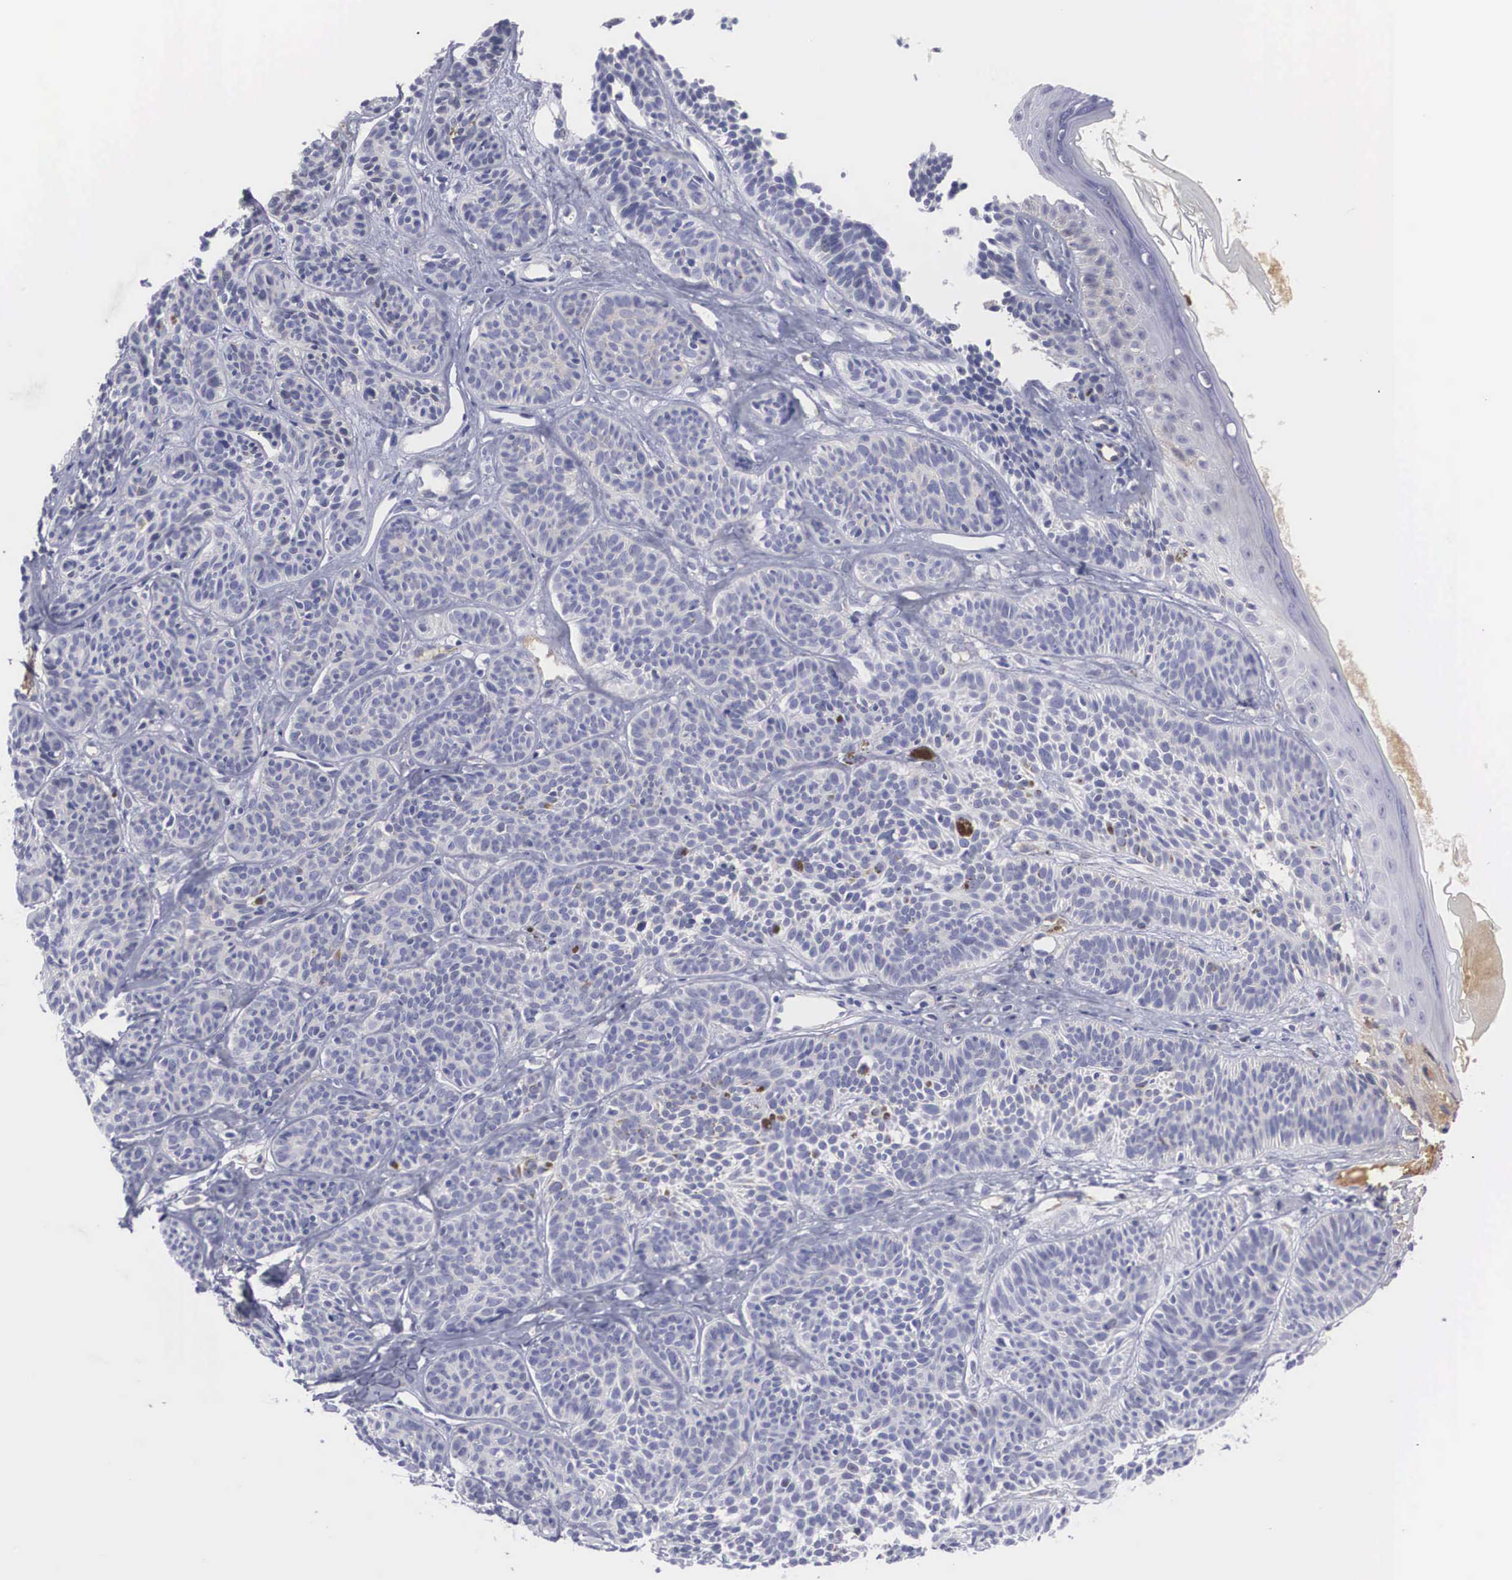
{"staining": {"intensity": "weak", "quantity": "<25%", "location": "cytoplasmic/membranous"}, "tissue": "skin cancer", "cell_type": "Tumor cells", "image_type": "cancer", "snomed": [{"axis": "morphology", "description": "Basal cell carcinoma"}, {"axis": "topography", "description": "Skin"}], "caption": "Histopathology image shows no significant protein positivity in tumor cells of skin cancer (basal cell carcinoma).", "gene": "RBPJ", "patient": {"sex": "female", "age": 62}}